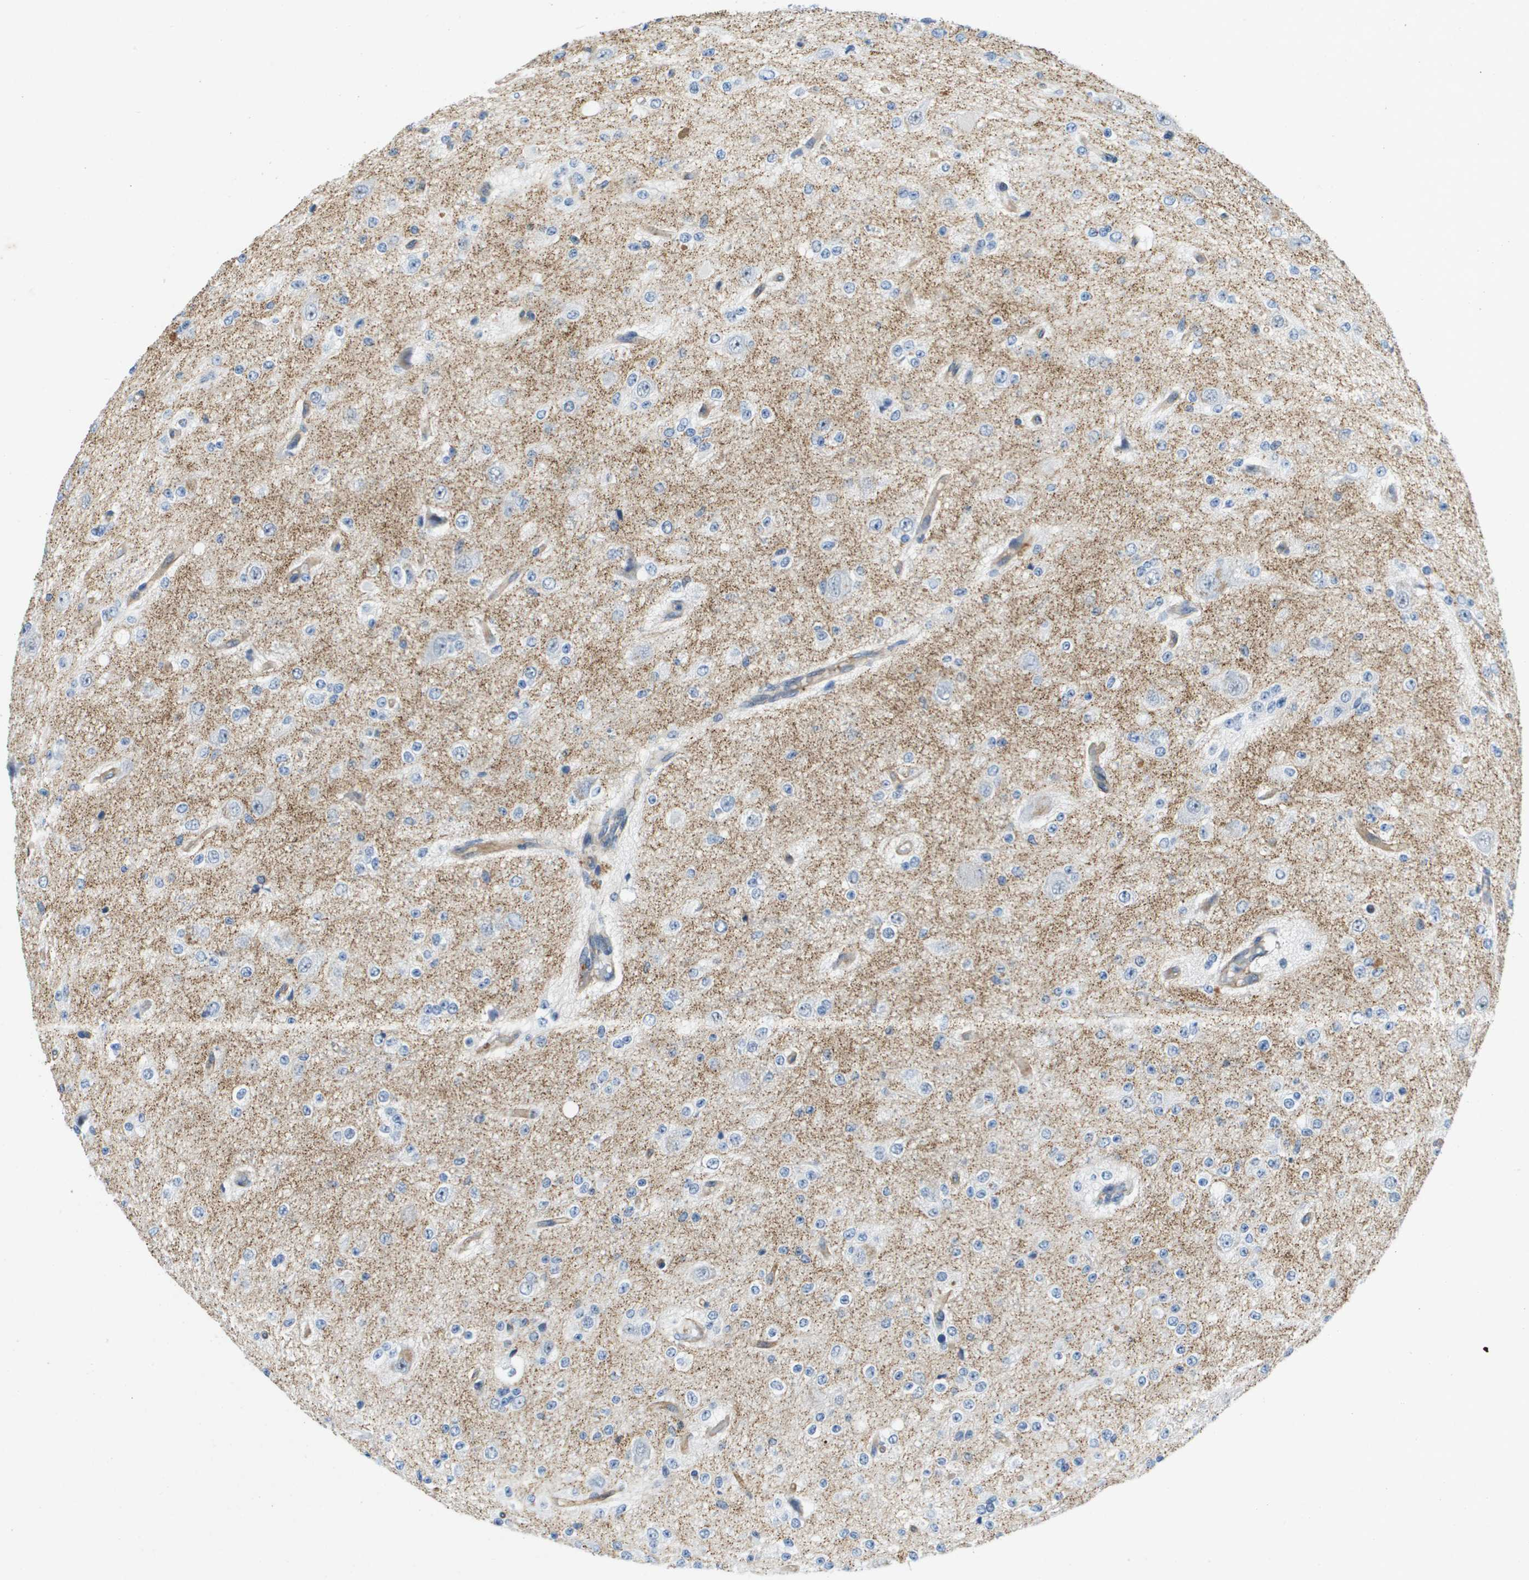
{"staining": {"intensity": "negative", "quantity": "none", "location": "none"}, "tissue": "glioma", "cell_type": "Tumor cells", "image_type": "cancer", "snomed": [{"axis": "morphology", "description": "Glioma, malignant, High grade"}, {"axis": "topography", "description": "pancreas cauda"}], "caption": "IHC of human high-grade glioma (malignant) shows no expression in tumor cells.", "gene": "ITGA6", "patient": {"sex": "male", "age": 60}}